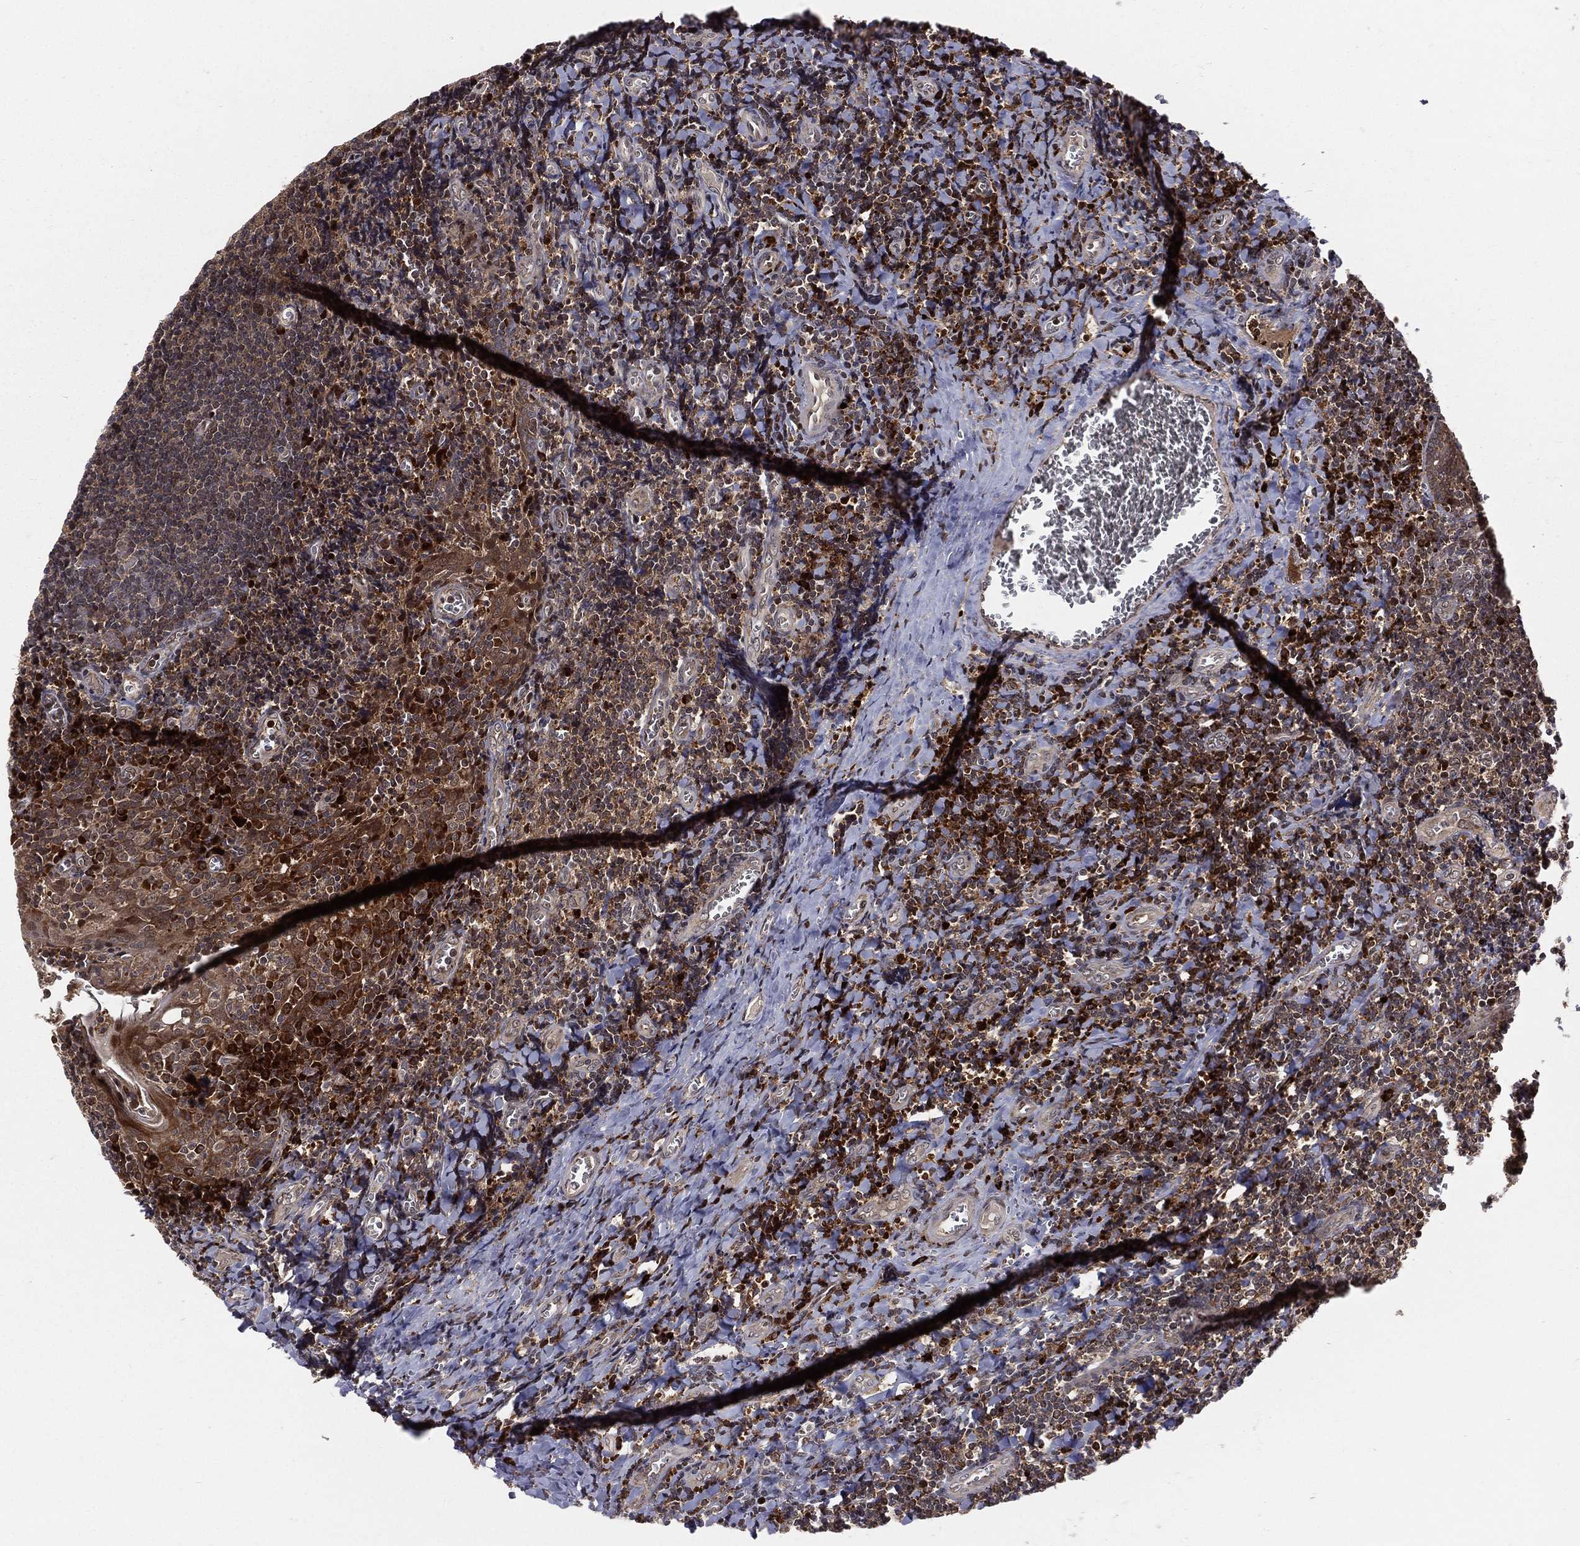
{"staining": {"intensity": "negative", "quantity": "none", "location": "none"}, "tissue": "tonsil", "cell_type": "Germinal center cells", "image_type": "normal", "snomed": [{"axis": "morphology", "description": "Normal tissue, NOS"}, {"axis": "morphology", "description": "Inflammation, NOS"}, {"axis": "topography", "description": "Tonsil"}], "caption": "This is an immunohistochemistry (IHC) image of benign tonsil. There is no staining in germinal center cells.", "gene": "MDM2", "patient": {"sex": "female", "age": 31}}